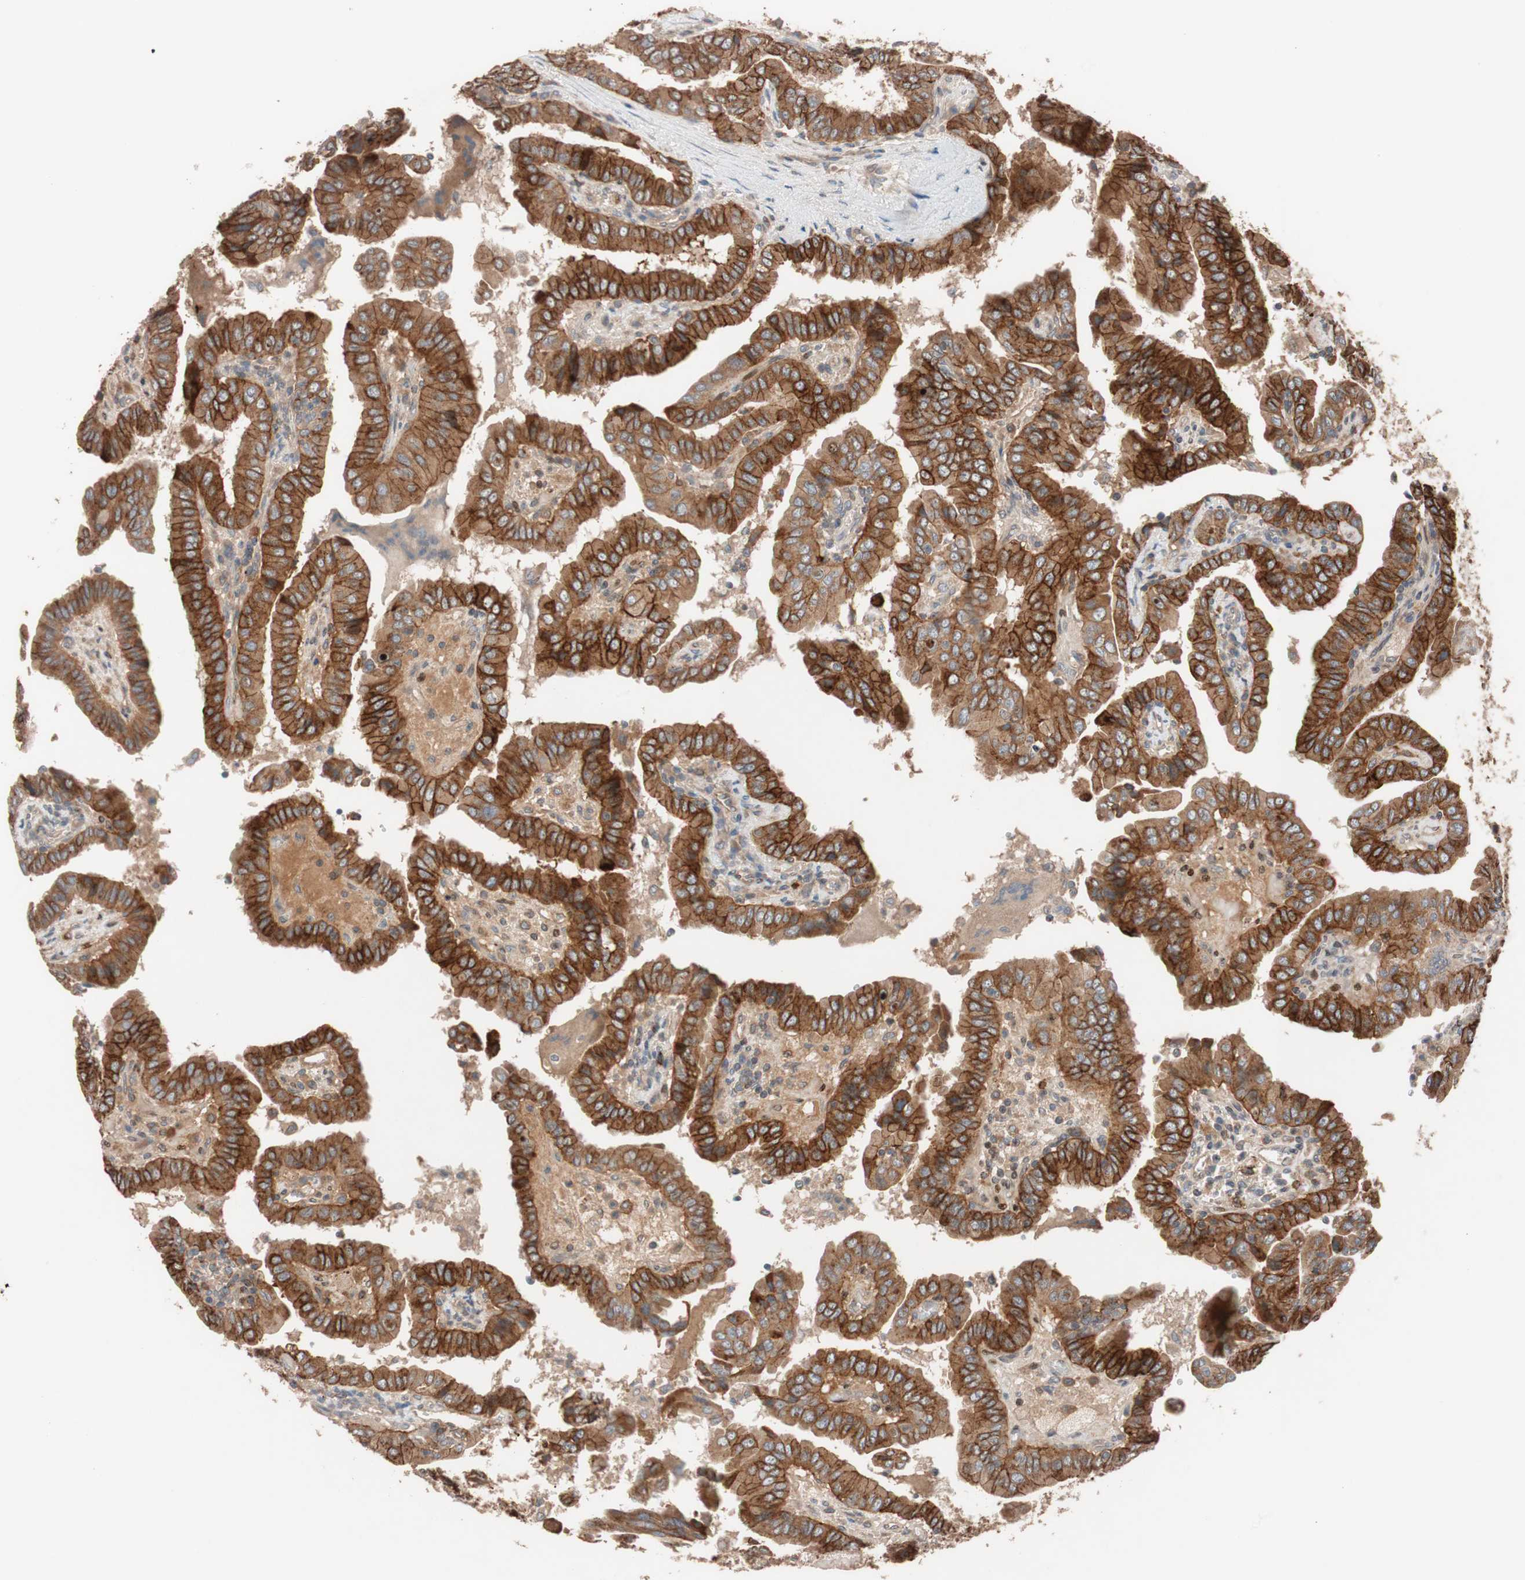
{"staining": {"intensity": "strong", "quantity": ">75%", "location": "cytoplasmic/membranous"}, "tissue": "thyroid cancer", "cell_type": "Tumor cells", "image_type": "cancer", "snomed": [{"axis": "morphology", "description": "Papillary adenocarcinoma, NOS"}, {"axis": "topography", "description": "Thyroid gland"}], "caption": "Protein analysis of thyroid cancer tissue demonstrates strong cytoplasmic/membranous staining in approximately >75% of tumor cells. The staining is performed using DAB (3,3'-diaminobenzidine) brown chromogen to label protein expression. The nuclei are counter-stained blue using hematoxylin.", "gene": "SDC4", "patient": {"sex": "male", "age": 33}}